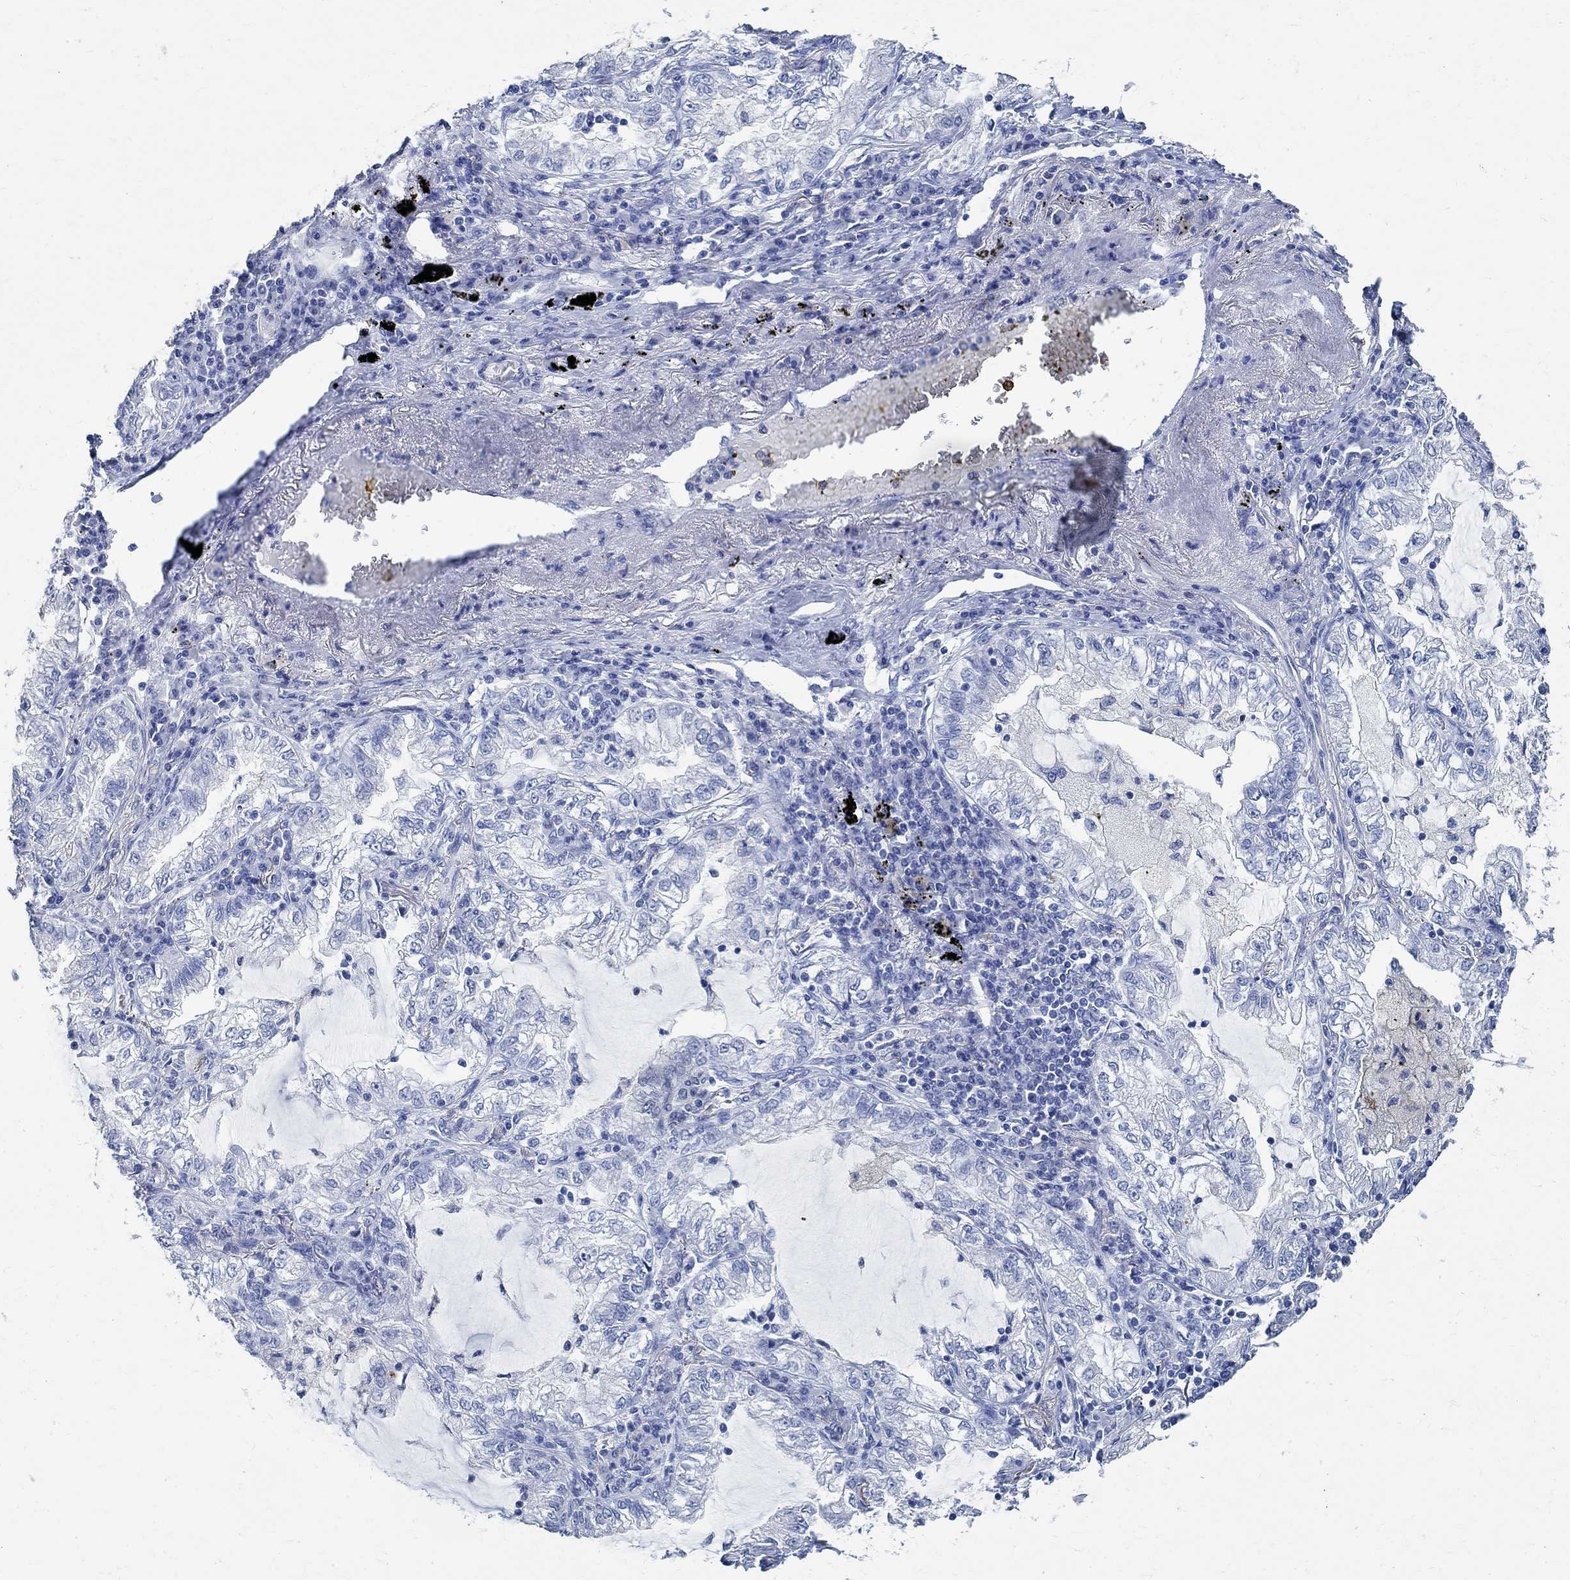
{"staining": {"intensity": "negative", "quantity": "none", "location": "none"}, "tissue": "lung cancer", "cell_type": "Tumor cells", "image_type": "cancer", "snomed": [{"axis": "morphology", "description": "Adenocarcinoma, NOS"}, {"axis": "topography", "description": "Lung"}], "caption": "The histopathology image shows no significant positivity in tumor cells of lung adenocarcinoma.", "gene": "TMEM221", "patient": {"sex": "female", "age": 73}}